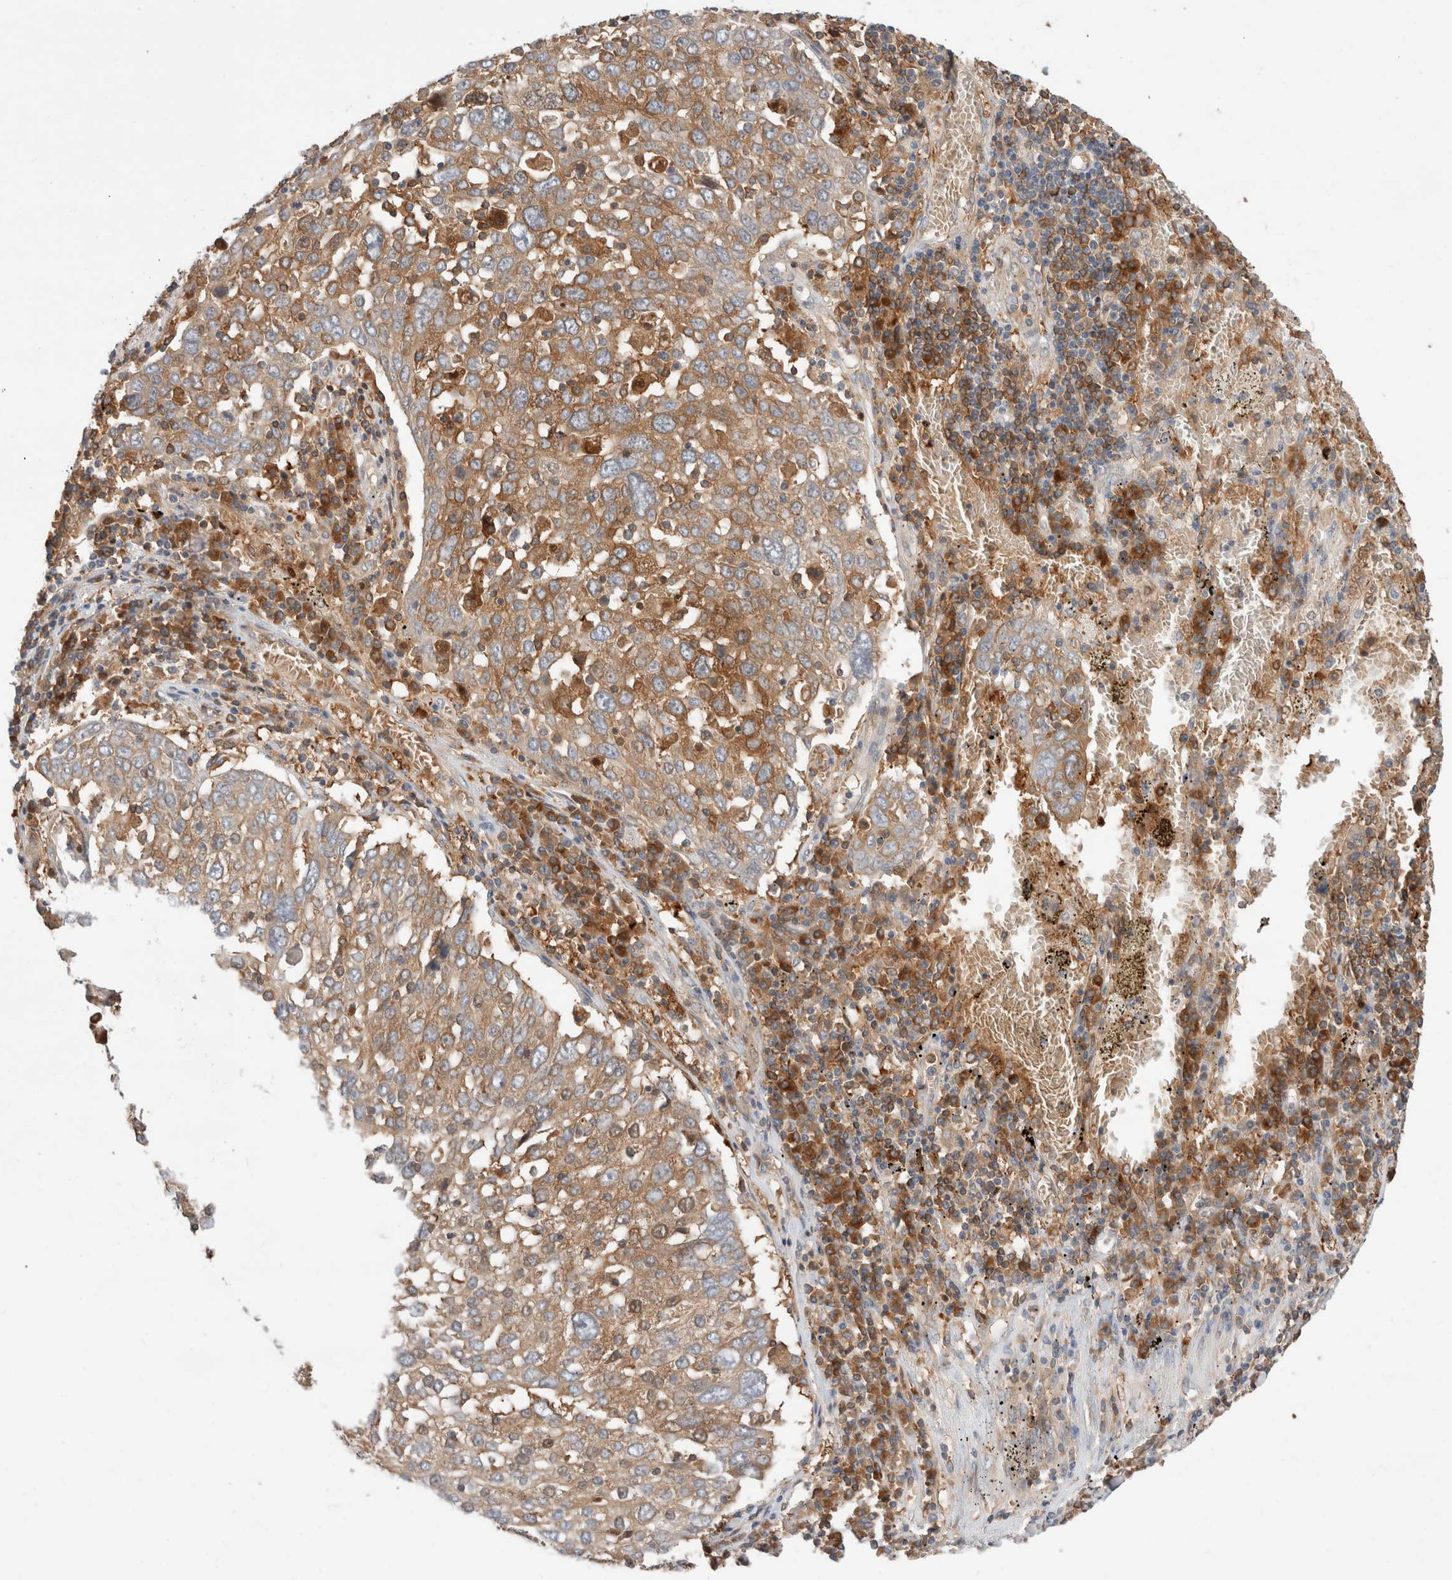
{"staining": {"intensity": "moderate", "quantity": ">75%", "location": "cytoplasmic/membranous"}, "tissue": "lung cancer", "cell_type": "Tumor cells", "image_type": "cancer", "snomed": [{"axis": "morphology", "description": "Squamous cell carcinoma, NOS"}, {"axis": "topography", "description": "Lung"}], "caption": "Squamous cell carcinoma (lung) stained with DAB (3,3'-diaminobenzidine) IHC reveals medium levels of moderate cytoplasmic/membranous positivity in about >75% of tumor cells.", "gene": "KLHL14", "patient": {"sex": "male", "age": 65}}